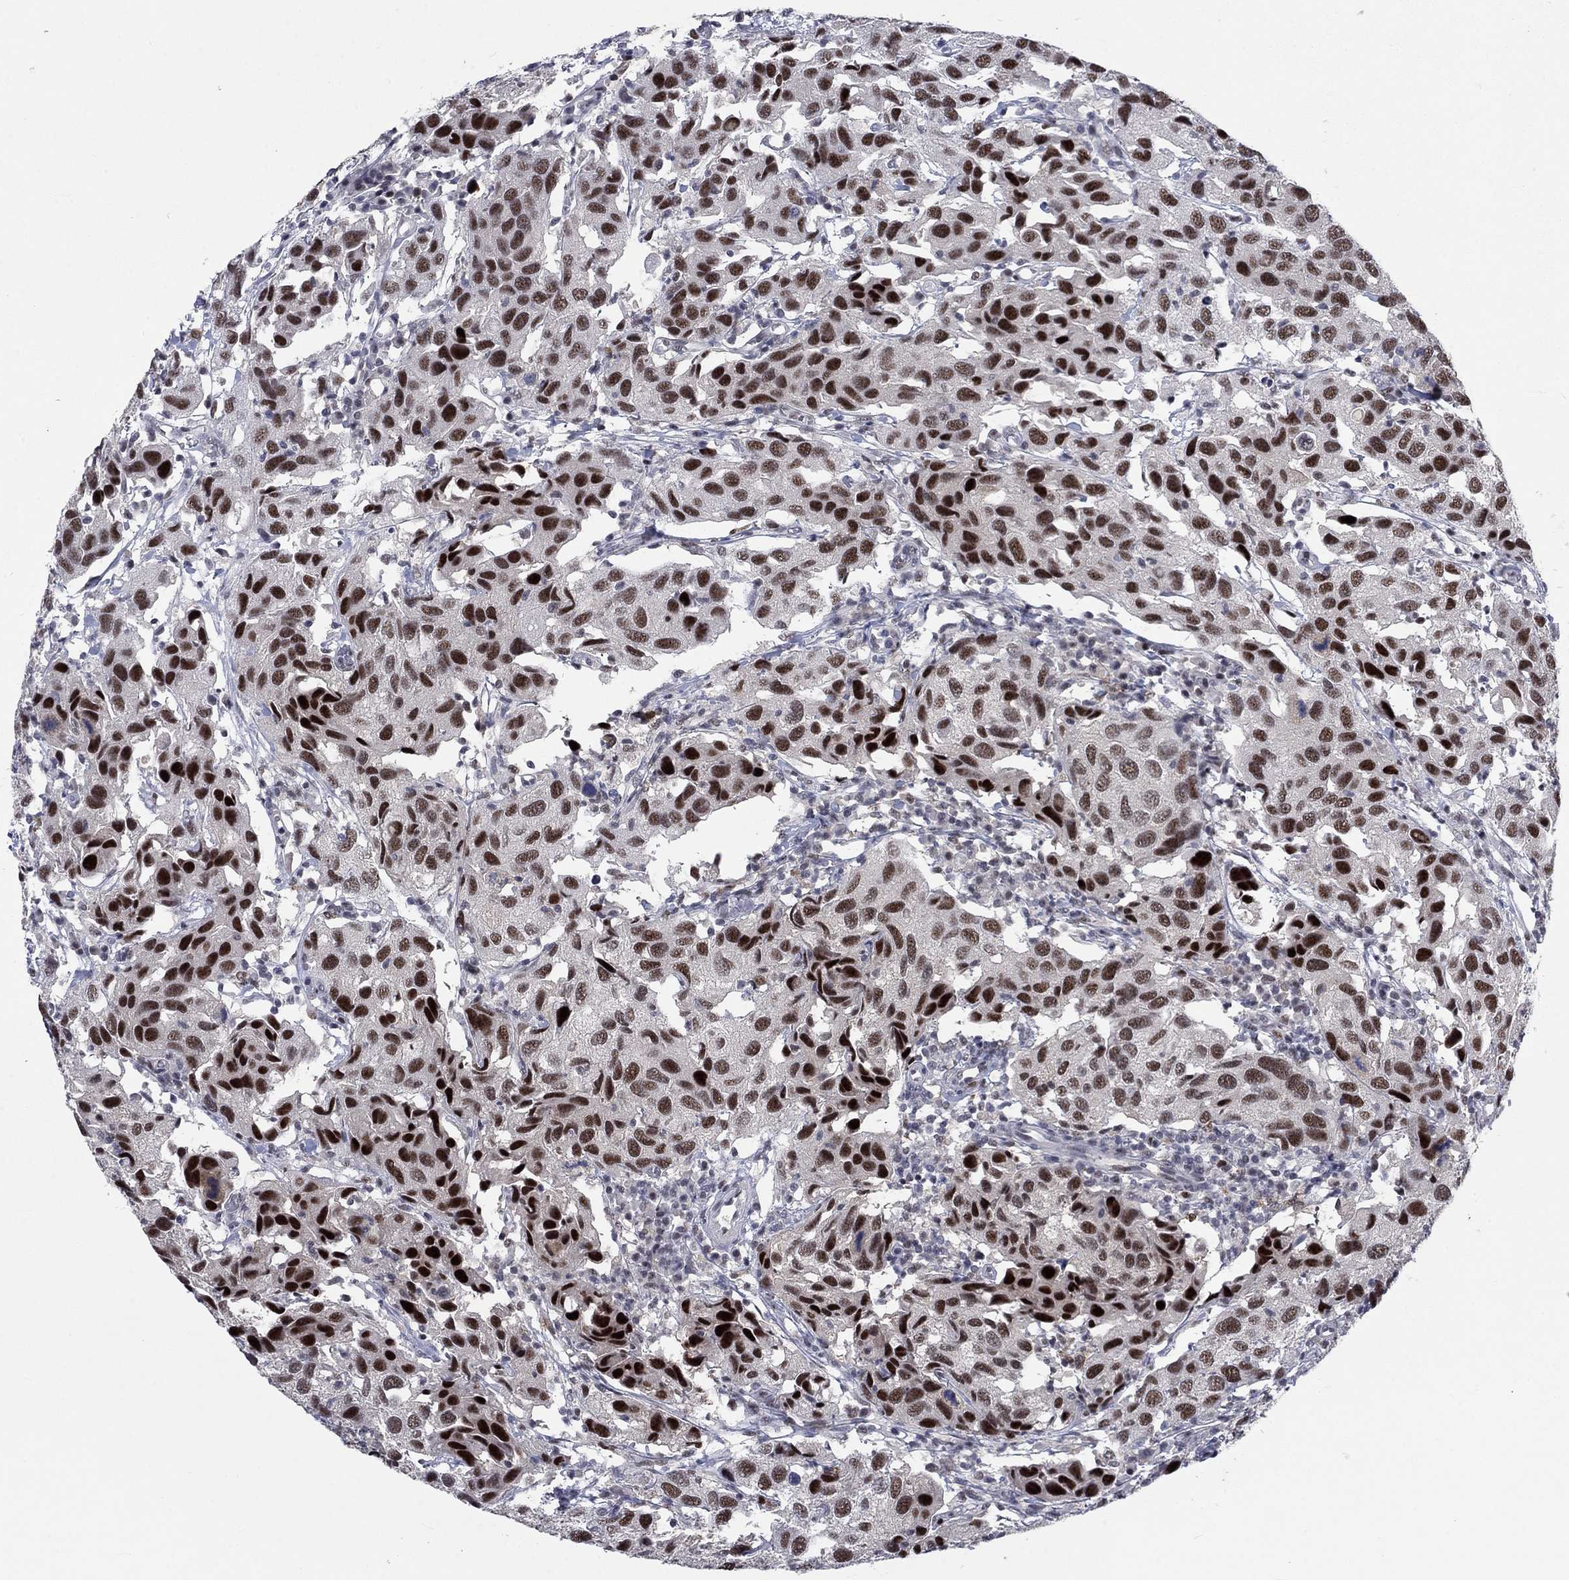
{"staining": {"intensity": "strong", "quantity": ">75%", "location": "nuclear"}, "tissue": "urothelial cancer", "cell_type": "Tumor cells", "image_type": "cancer", "snomed": [{"axis": "morphology", "description": "Urothelial carcinoma, High grade"}, {"axis": "topography", "description": "Urinary bladder"}], "caption": "Immunohistochemistry of human urothelial cancer demonstrates high levels of strong nuclear positivity in about >75% of tumor cells.", "gene": "HCFC1", "patient": {"sex": "male", "age": 79}}